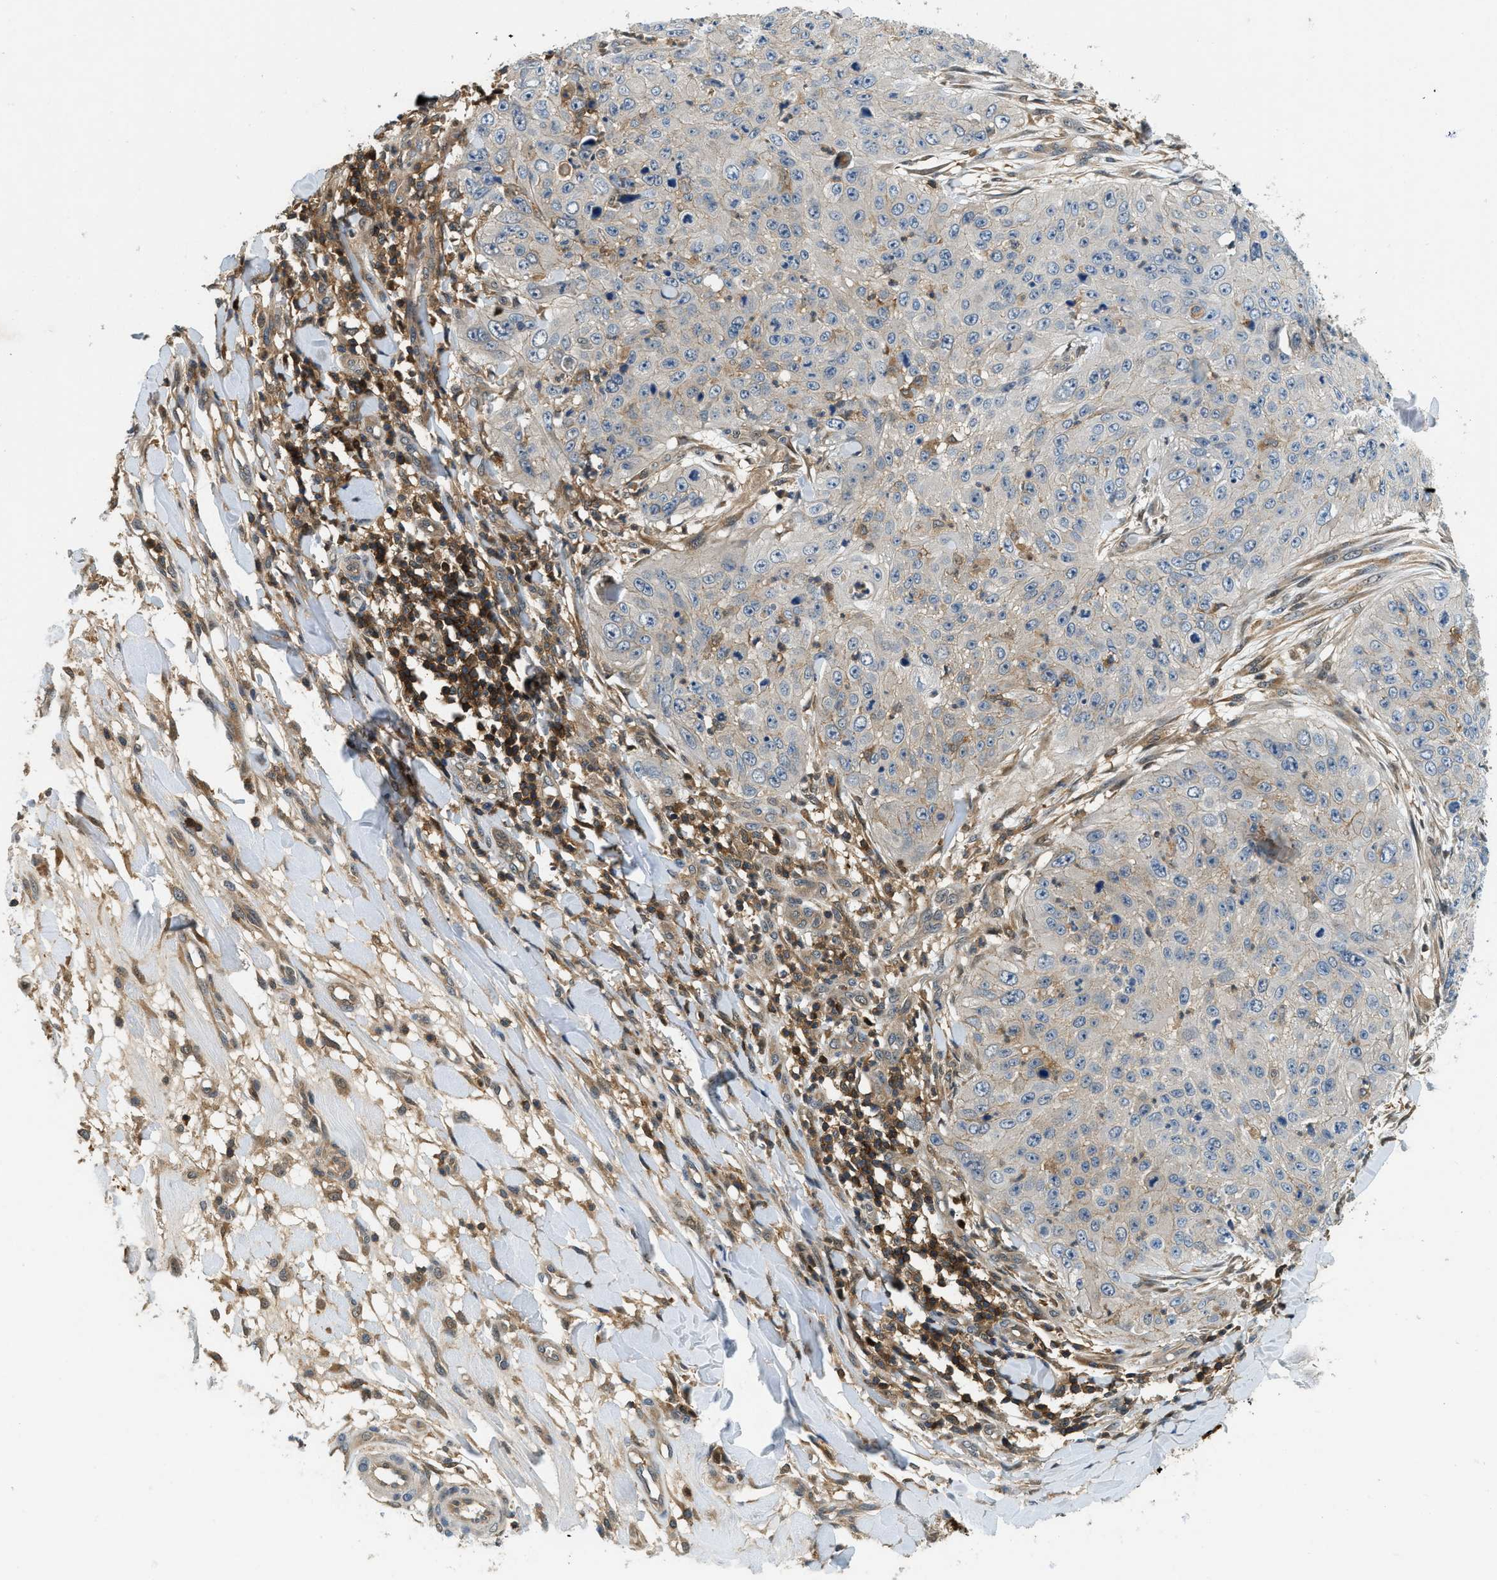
{"staining": {"intensity": "weak", "quantity": "<25%", "location": "cytoplasmic/membranous"}, "tissue": "skin cancer", "cell_type": "Tumor cells", "image_type": "cancer", "snomed": [{"axis": "morphology", "description": "Squamous cell carcinoma, NOS"}, {"axis": "topography", "description": "Skin"}], "caption": "Skin cancer was stained to show a protein in brown. There is no significant positivity in tumor cells.", "gene": "GMPPB", "patient": {"sex": "female", "age": 80}}